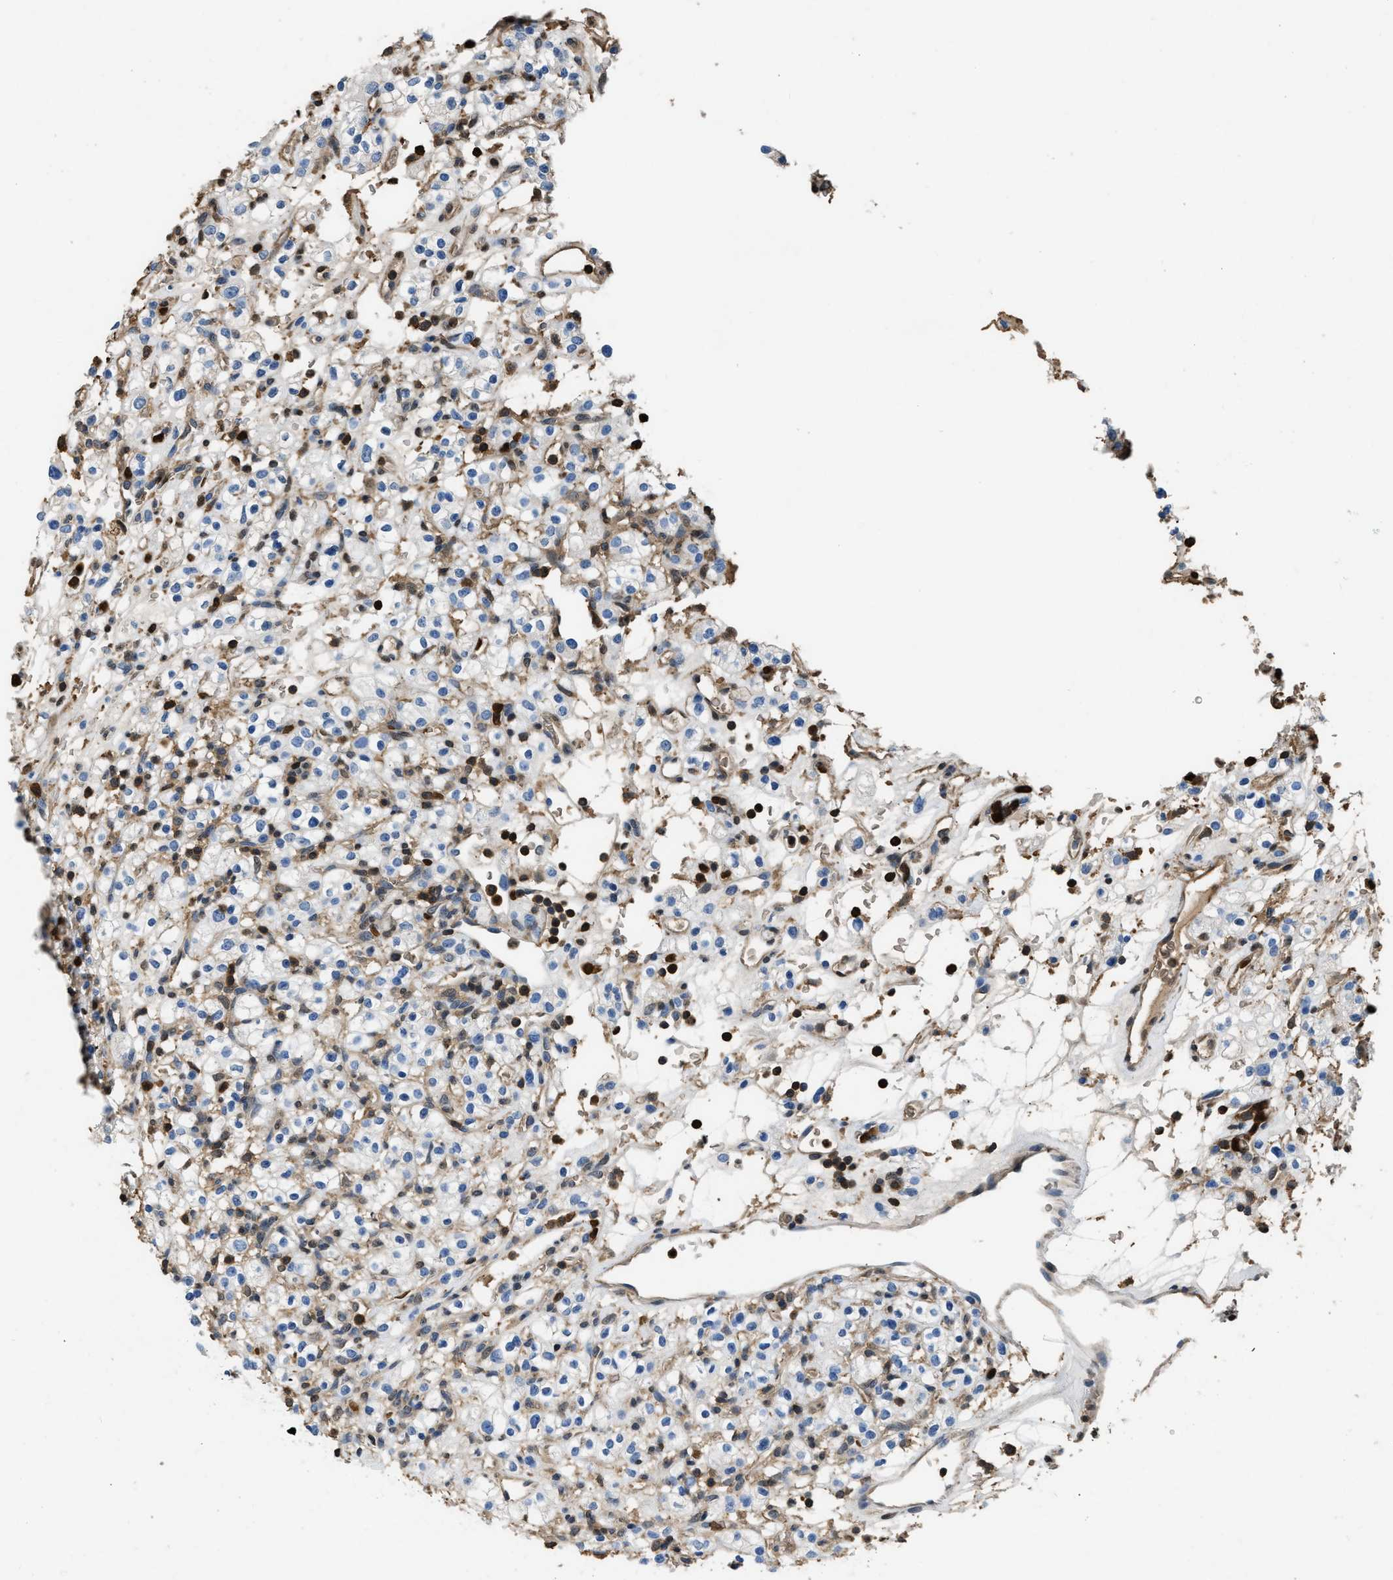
{"staining": {"intensity": "negative", "quantity": "none", "location": "none"}, "tissue": "renal cancer", "cell_type": "Tumor cells", "image_type": "cancer", "snomed": [{"axis": "morphology", "description": "Normal tissue, NOS"}, {"axis": "morphology", "description": "Adenocarcinoma, NOS"}, {"axis": "topography", "description": "Kidney"}], "caption": "A micrograph of adenocarcinoma (renal) stained for a protein demonstrates no brown staining in tumor cells.", "gene": "ARHGDIB", "patient": {"sex": "female", "age": 72}}